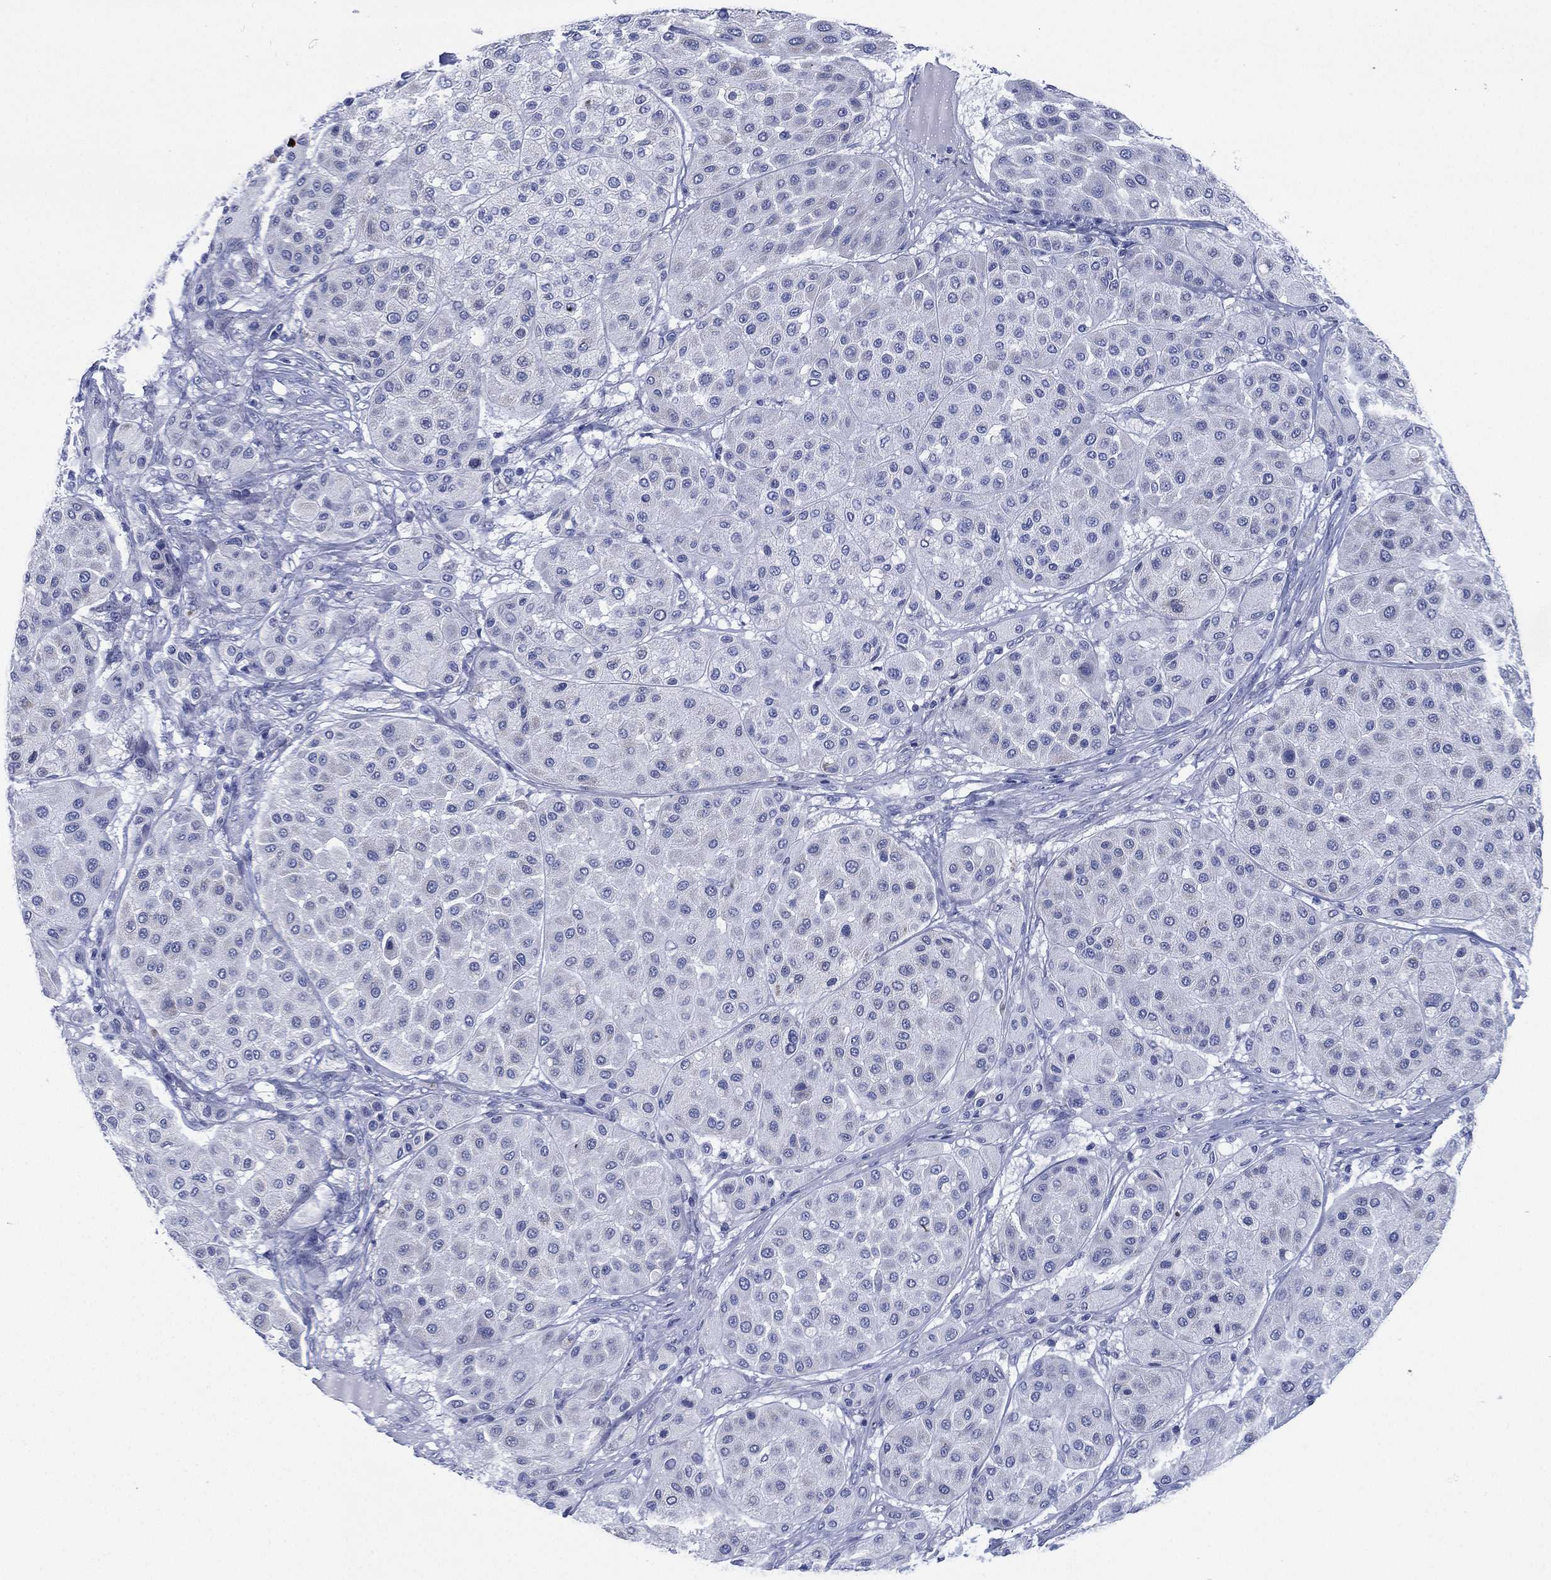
{"staining": {"intensity": "negative", "quantity": "none", "location": "none"}, "tissue": "melanoma", "cell_type": "Tumor cells", "image_type": "cancer", "snomed": [{"axis": "morphology", "description": "Malignant melanoma, Metastatic site"}, {"axis": "topography", "description": "Smooth muscle"}], "caption": "Melanoma stained for a protein using IHC demonstrates no positivity tumor cells.", "gene": "SLC9C2", "patient": {"sex": "male", "age": 41}}